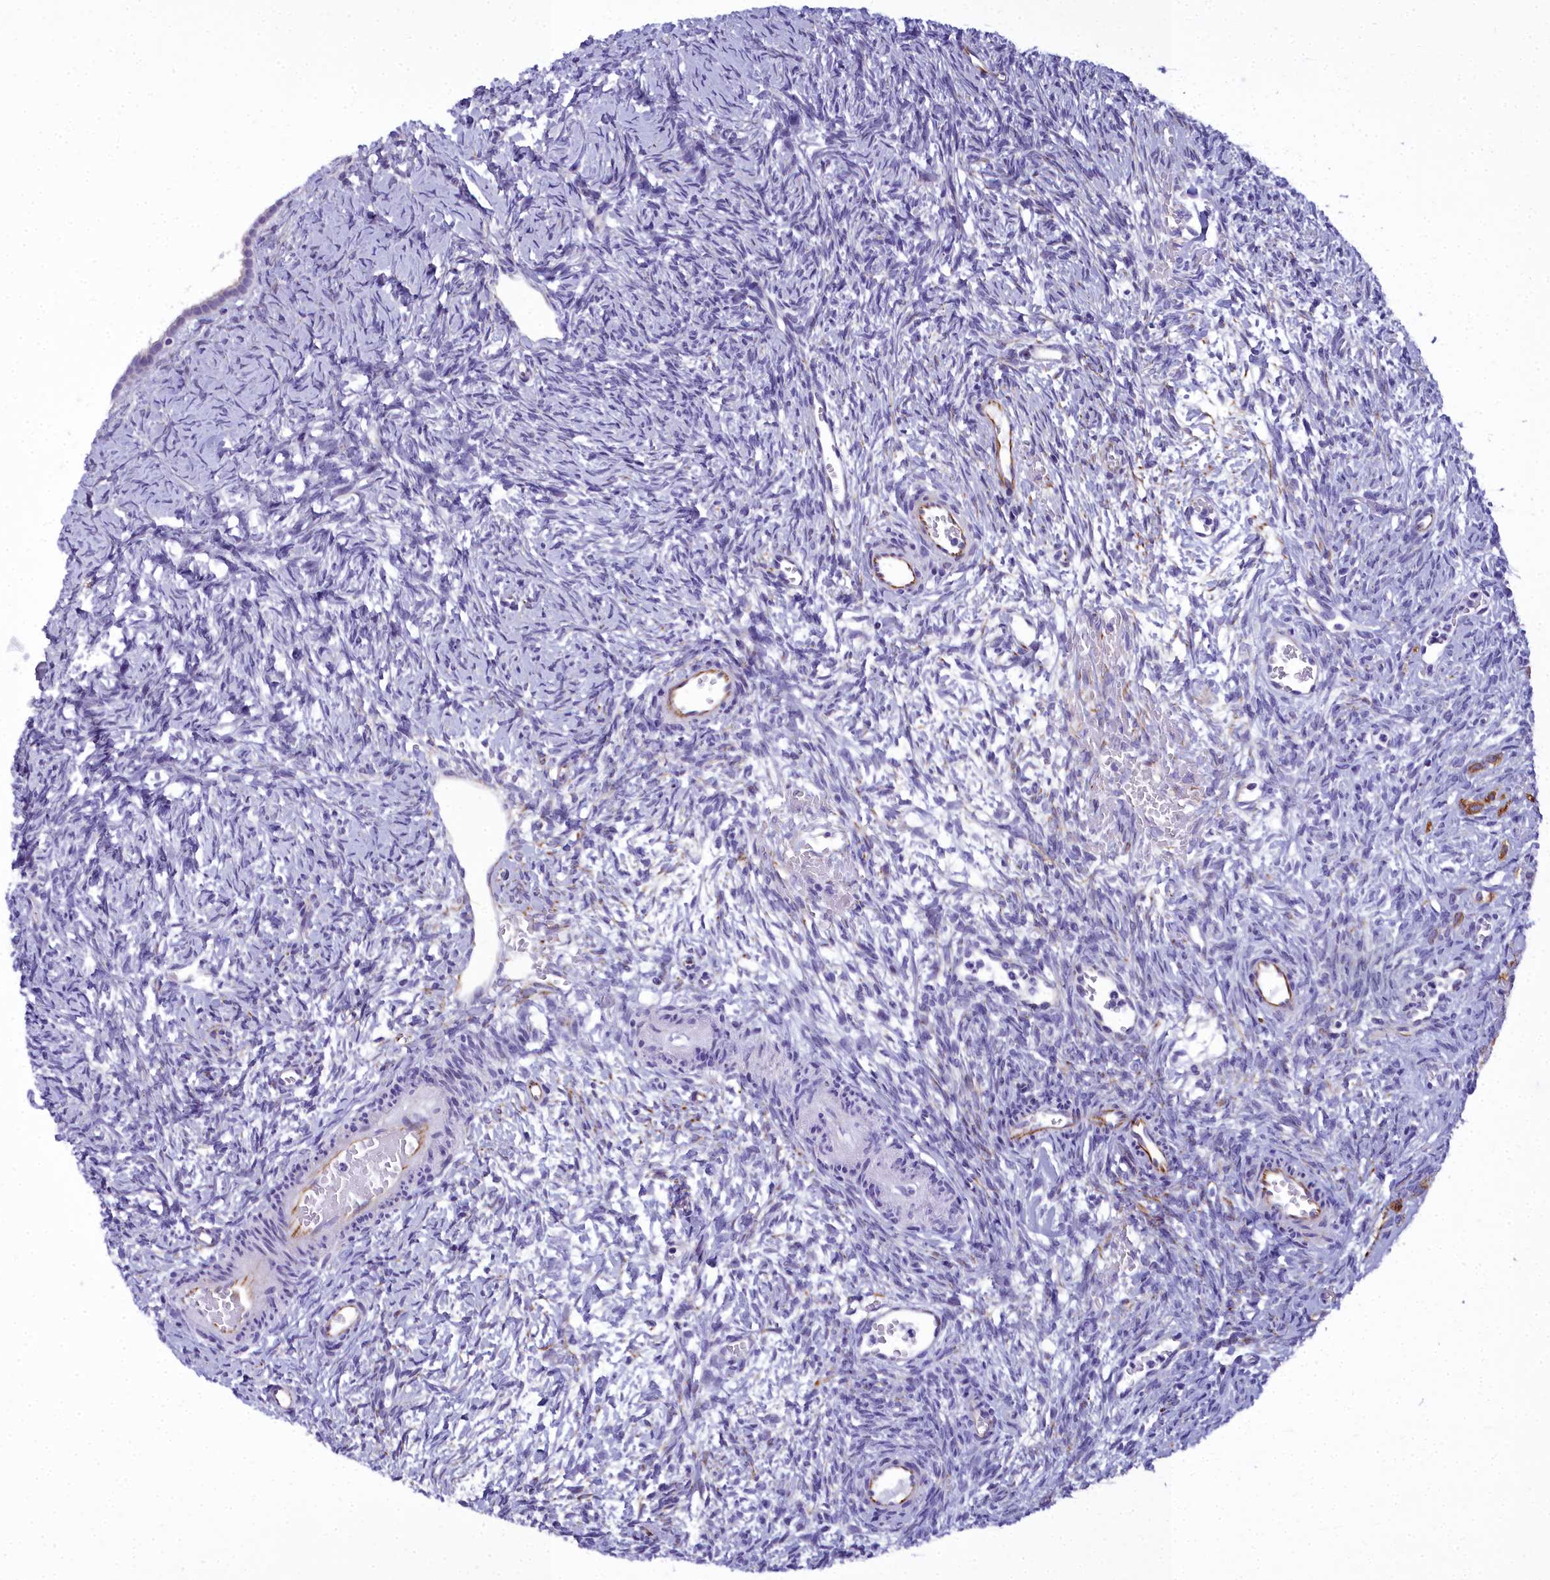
{"staining": {"intensity": "negative", "quantity": "none", "location": "none"}, "tissue": "ovary", "cell_type": "Ovarian stroma cells", "image_type": "normal", "snomed": [{"axis": "morphology", "description": "Normal tissue, NOS"}, {"axis": "topography", "description": "Ovary"}], "caption": "A high-resolution photomicrograph shows immunohistochemistry (IHC) staining of normal ovary, which reveals no significant staining in ovarian stroma cells. The staining is performed using DAB (3,3'-diaminobenzidine) brown chromogen with nuclei counter-stained in using hematoxylin.", "gene": "TIMM22", "patient": {"sex": "female", "age": 39}}